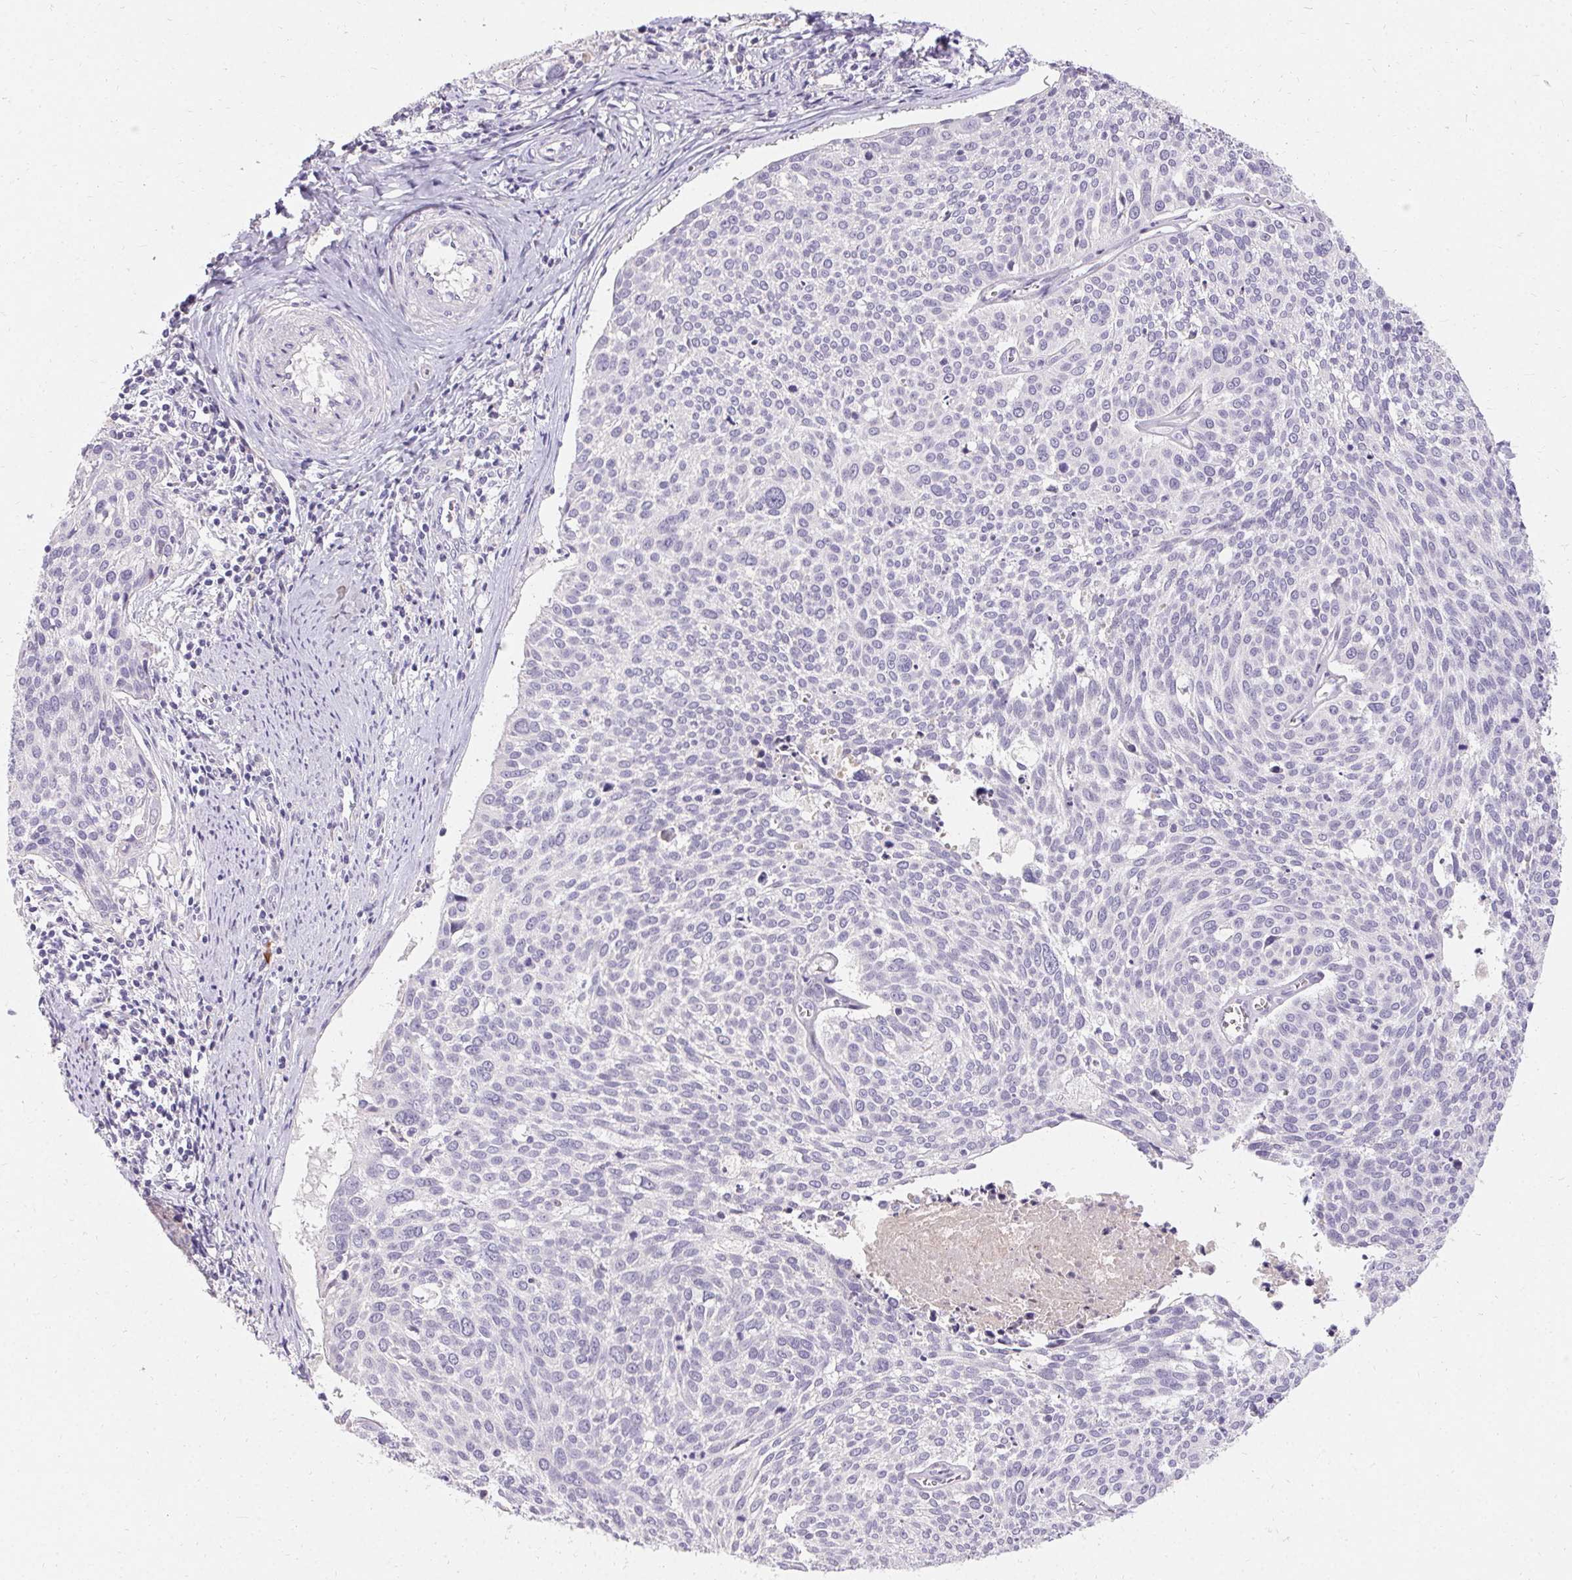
{"staining": {"intensity": "negative", "quantity": "none", "location": "none"}, "tissue": "cervical cancer", "cell_type": "Tumor cells", "image_type": "cancer", "snomed": [{"axis": "morphology", "description": "Squamous cell carcinoma, NOS"}, {"axis": "topography", "description": "Cervix"}], "caption": "Immunohistochemistry photomicrograph of neoplastic tissue: cervical cancer stained with DAB shows no significant protein positivity in tumor cells.", "gene": "TRIP13", "patient": {"sex": "female", "age": 39}}